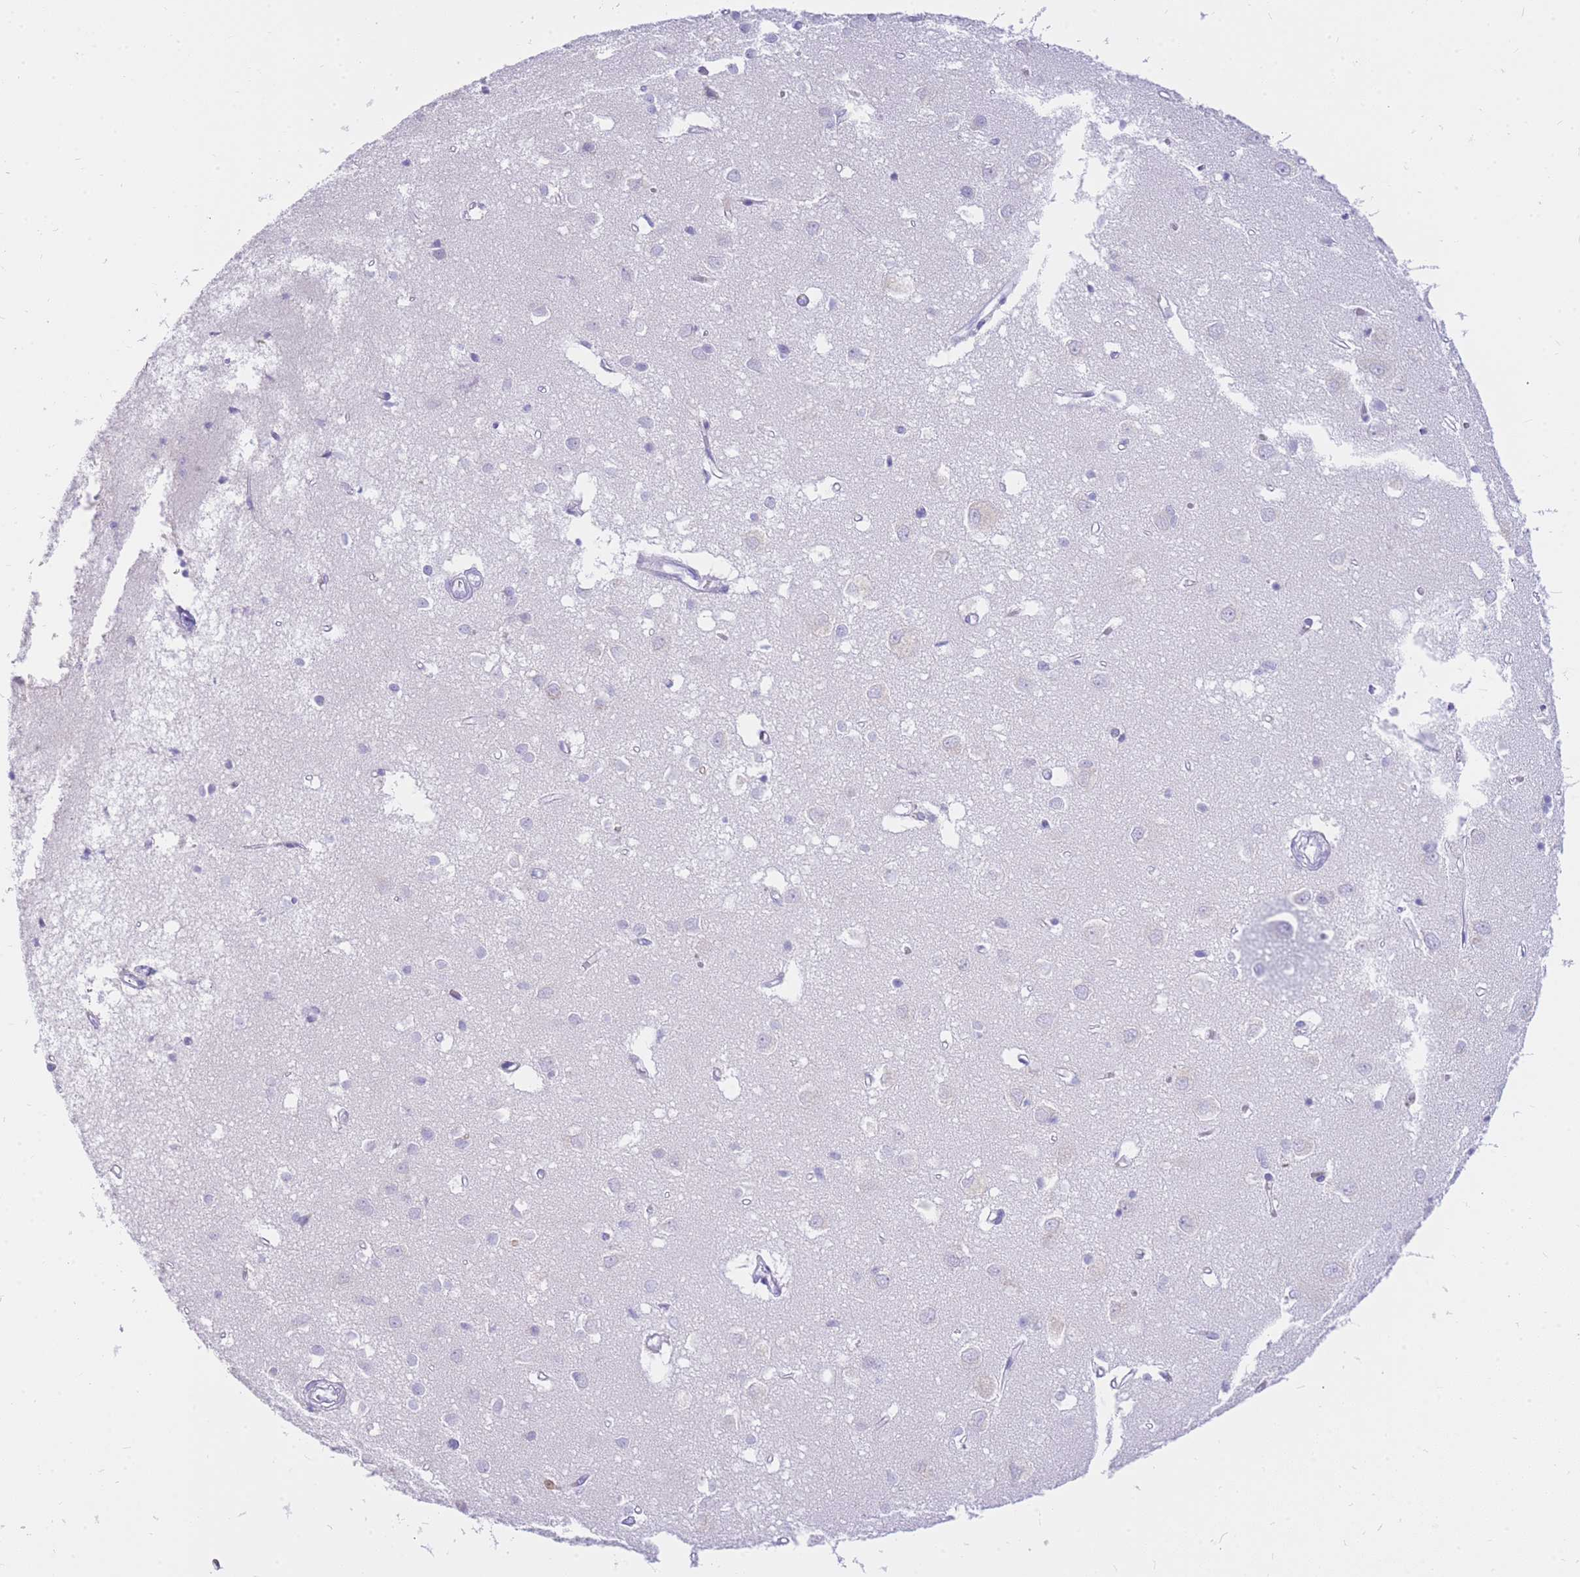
{"staining": {"intensity": "negative", "quantity": "none", "location": "none"}, "tissue": "cerebral cortex", "cell_type": "Endothelial cells", "image_type": "normal", "snomed": [{"axis": "morphology", "description": "Normal tissue, NOS"}, {"axis": "topography", "description": "Cerebral cortex"}], "caption": "Immunohistochemistry image of benign cerebral cortex: cerebral cortex stained with DAB (3,3'-diaminobenzidine) exhibits no significant protein staining in endothelial cells. (Immunohistochemistry (ihc), brightfield microscopy, high magnification).", "gene": "HERC1", "patient": {"sex": "female", "age": 64}}